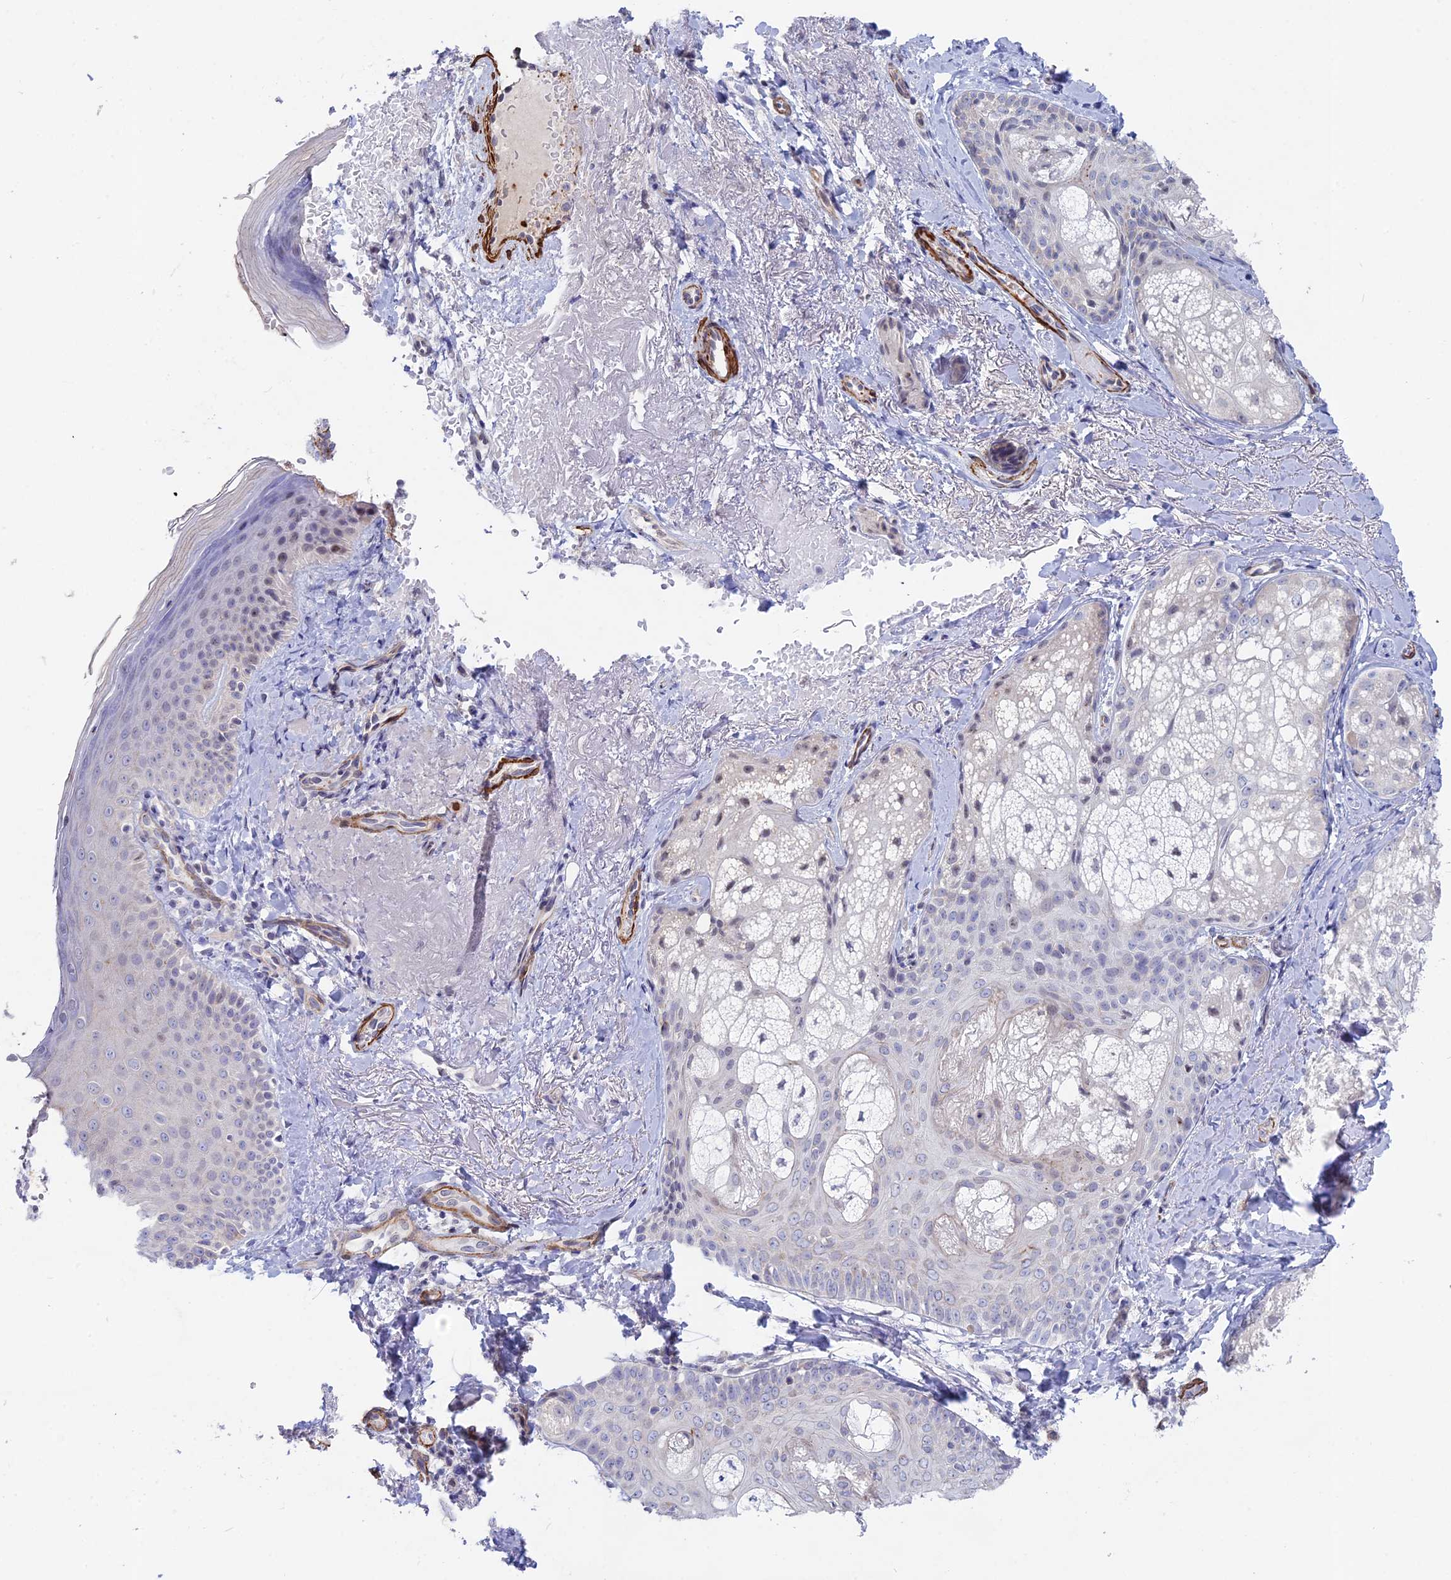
{"staining": {"intensity": "negative", "quantity": "none", "location": "none"}, "tissue": "skin", "cell_type": "Fibroblasts", "image_type": "normal", "snomed": [{"axis": "morphology", "description": "Normal tissue, NOS"}, {"axis": "topography", "description": "Skin"}], "caption": "The immunohistochemistry micrograph has no significant positivity in fibroblasts of skin. Brightfield microscopy of immunohistochemistry (IHC) stained with DAB (3,3'-diaminobenzidine) (brown) and hematoxylin (blue), captured at high magnification.", "gene": "CCDC154", "patient": {"sex": "male", "age": 57}}